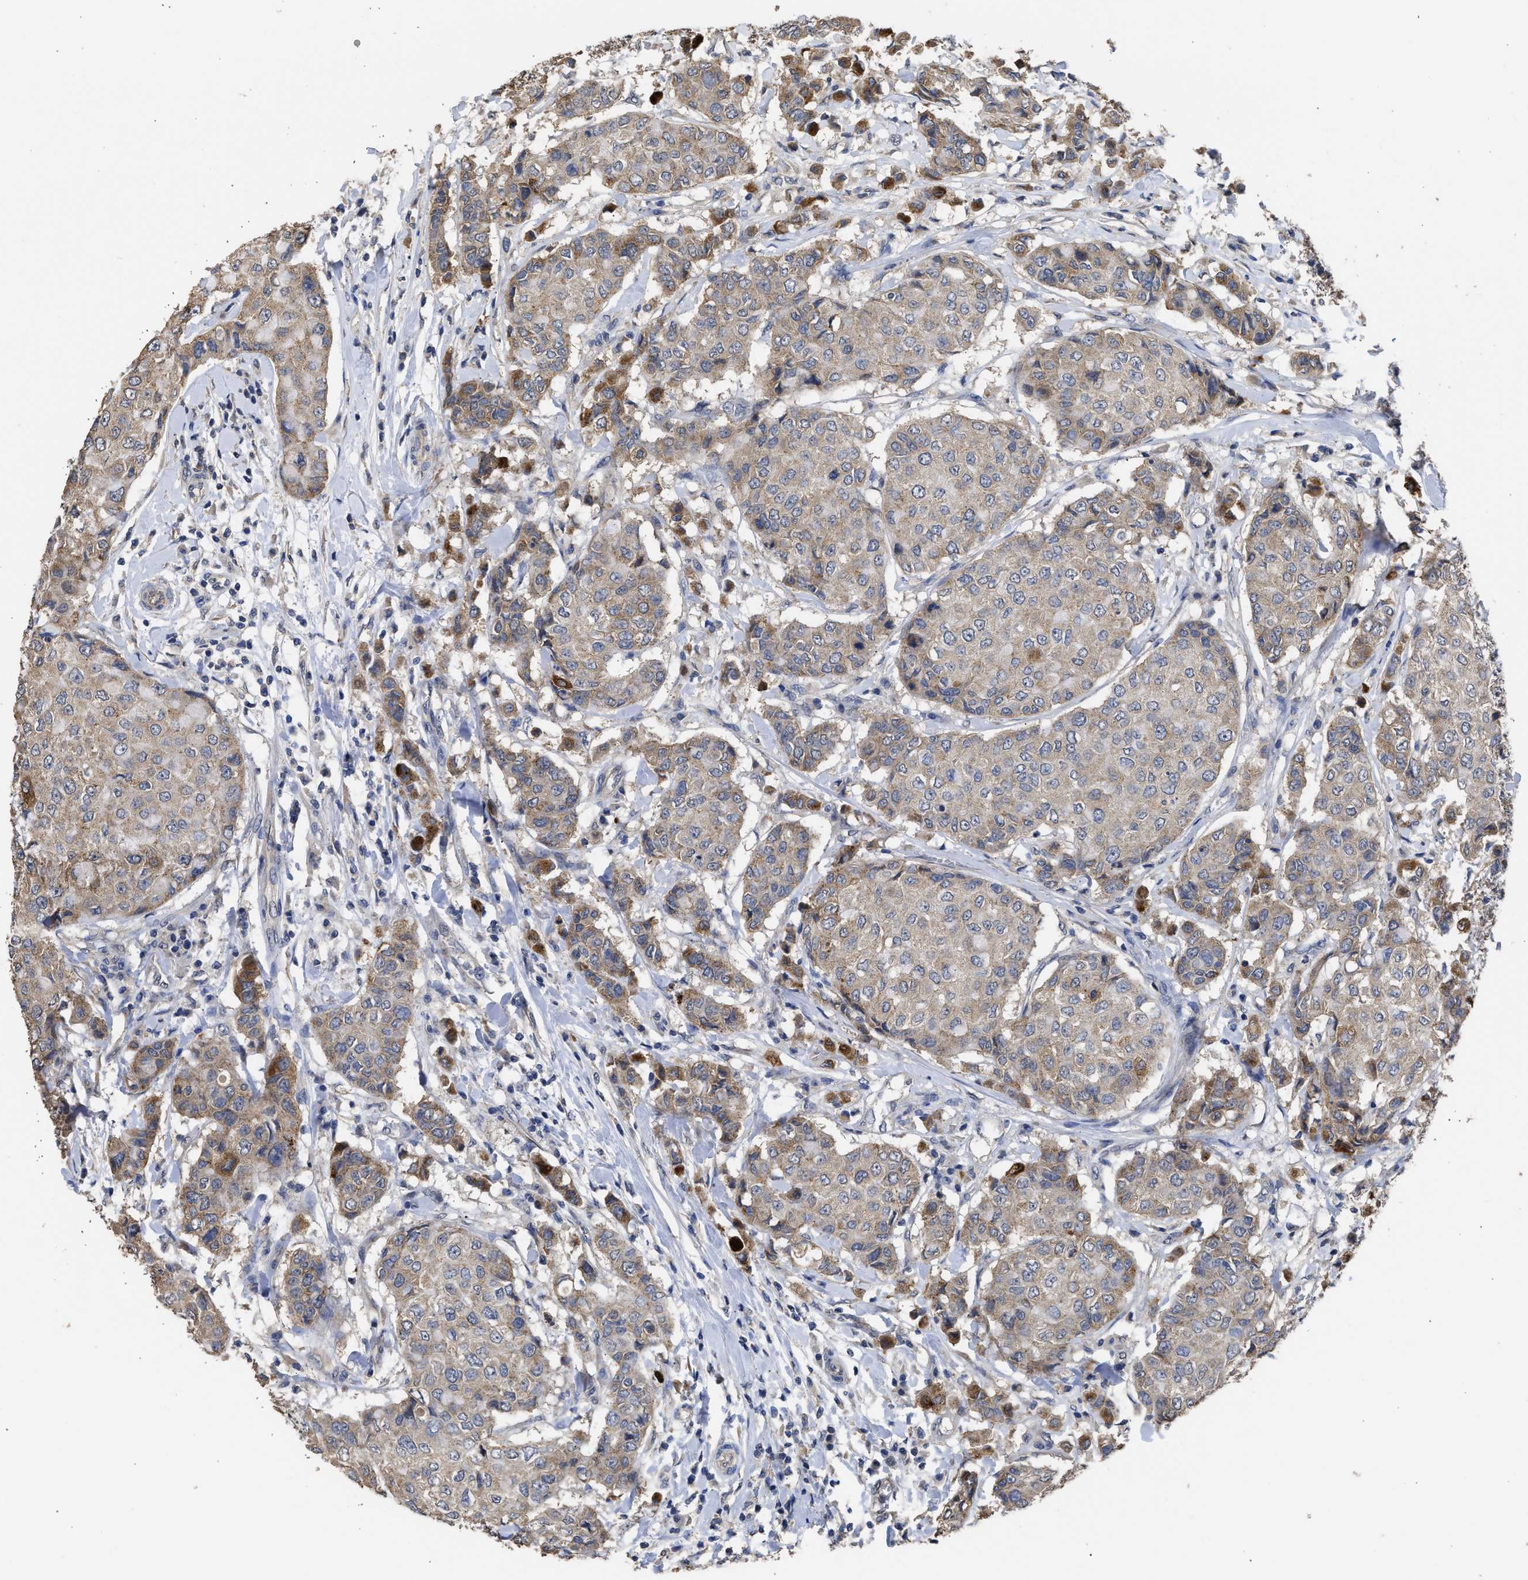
{"staining": {"intensity": "strong", "quantity": "25%-75%", "location": "cytoplasmic/membranous"}, "tissue": "breast cancer", "cell_type": "Tumor cells", "image_type": "cancer", "snomed": [{"axis": "morphology", "description": "Duct carcinoma"}, {"axis": "topography", "description": "Breast"}], "caption": "Immunohistochemistry (IHC) histopathology image of human breast cancer stained for a protein (brown), which shows high levels of strong cytoplasmic/membranous positivity in about 25%-75% of tumor cells.", "gene": "SPINT2", "patient": {"sex": "female", "age": 27}}